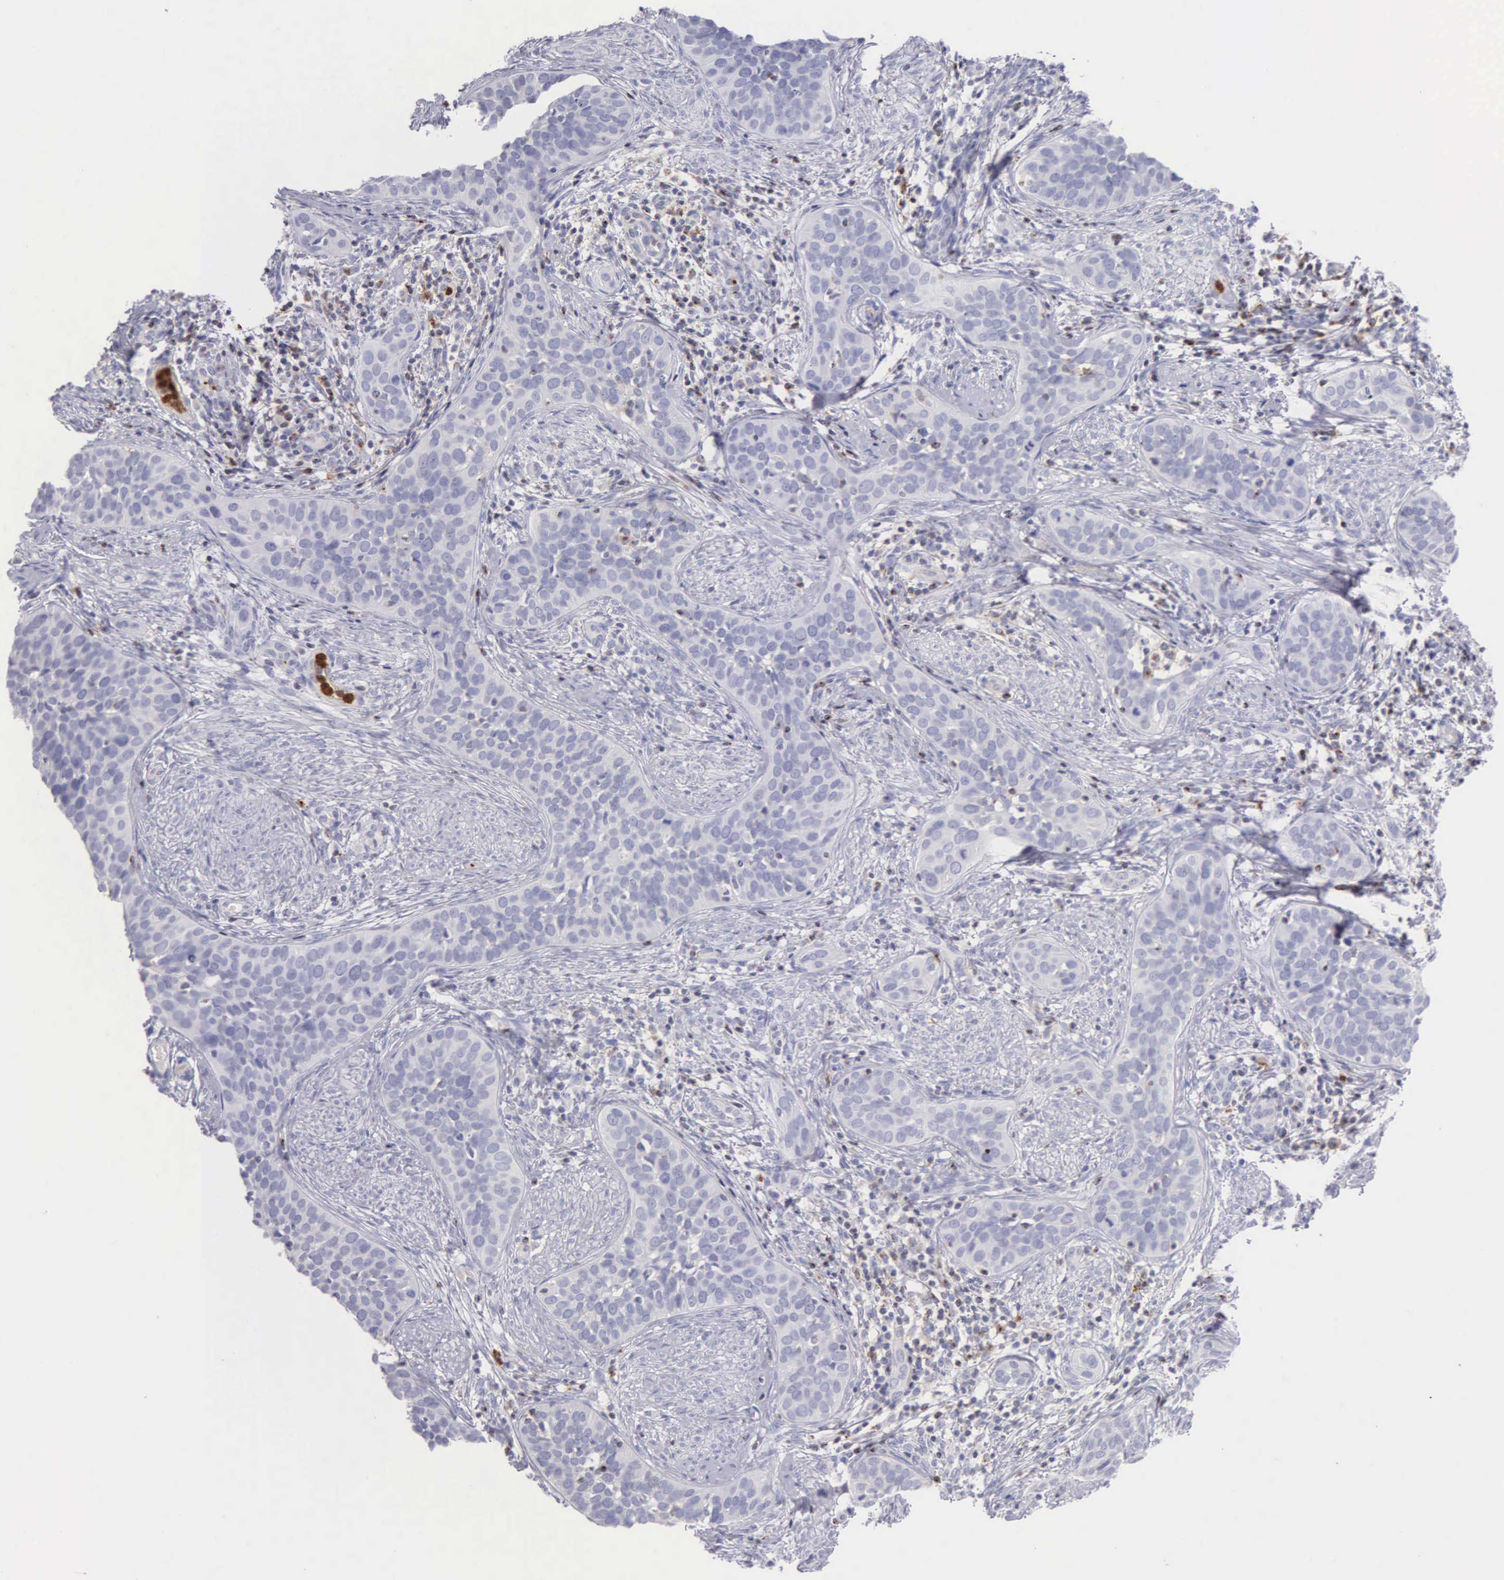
{"staining": {"intensity": "negative", "quantity": "none", "location": "none"}, "tissue": "cervical cancer", "cell_type": "Tumor cells", "image_type": "cancer", "snomed": [{"axis": "morphology", "description": "Squamous cell carcinoma, NOS"}, {"axis": "topography", "description": "Cervix"}], "caption": "Tumor cells show no significant protein positivity in squamous cell carcinoma (cervical).", "gene": "SRGN", "patient": {"sex": "female", "age": 31}}